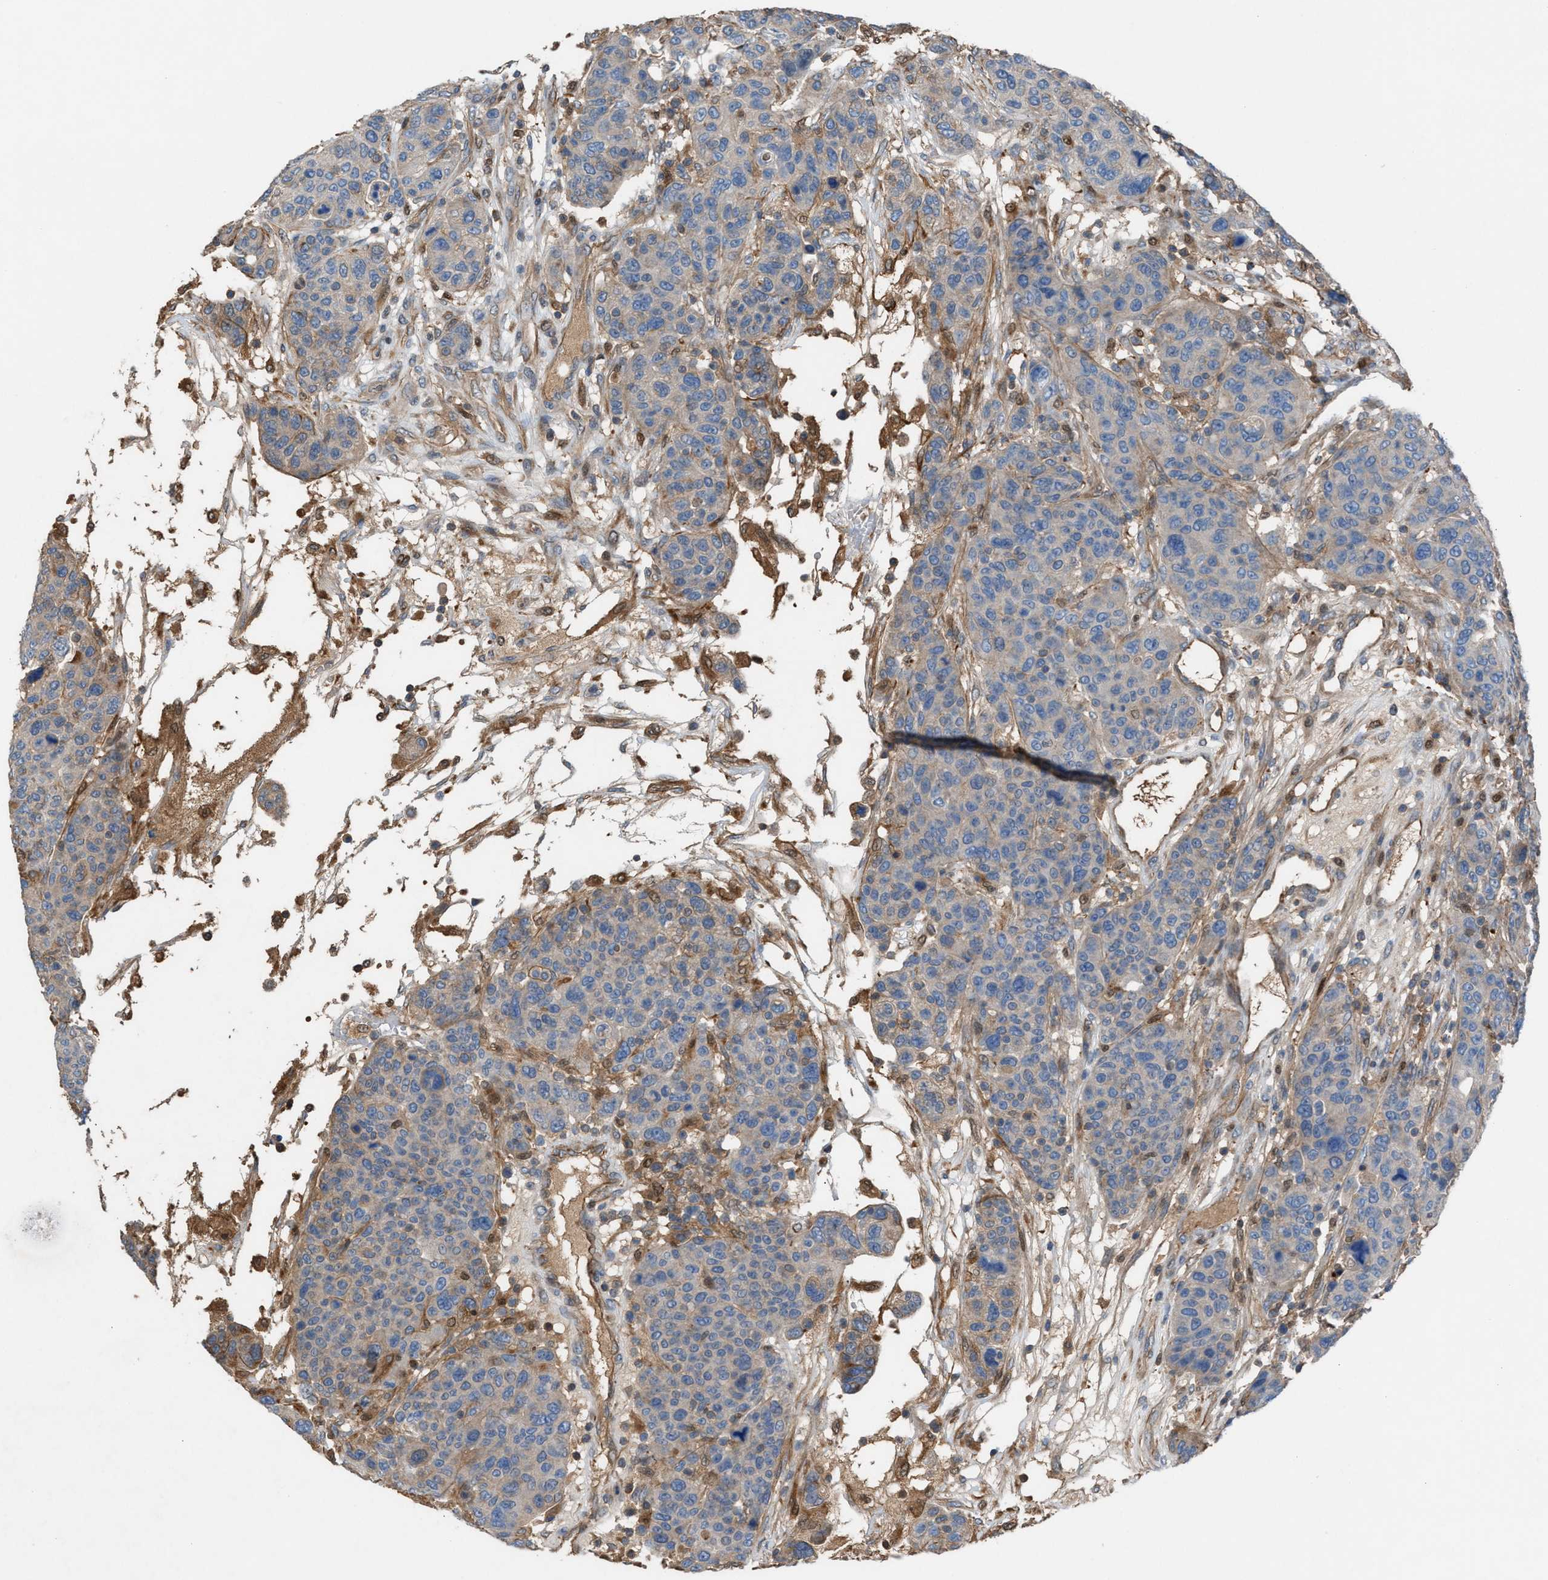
{"staining": {"intensity": "negative", "quantity": "none", "location": "none"}, "tissue": "breast cancer", "cell_type": "Tumor cells", "image_type": "cancer", "snomed": [{"axis": "morphology", "description": "Duct carcinoma"}, {"axis": "topography", "description": "Breast"}], "caption": "Tumor cells show no significant protein staining in breast cancer.", "gene": "TPK1", "patient": {"sex": "female", "age": 37}}